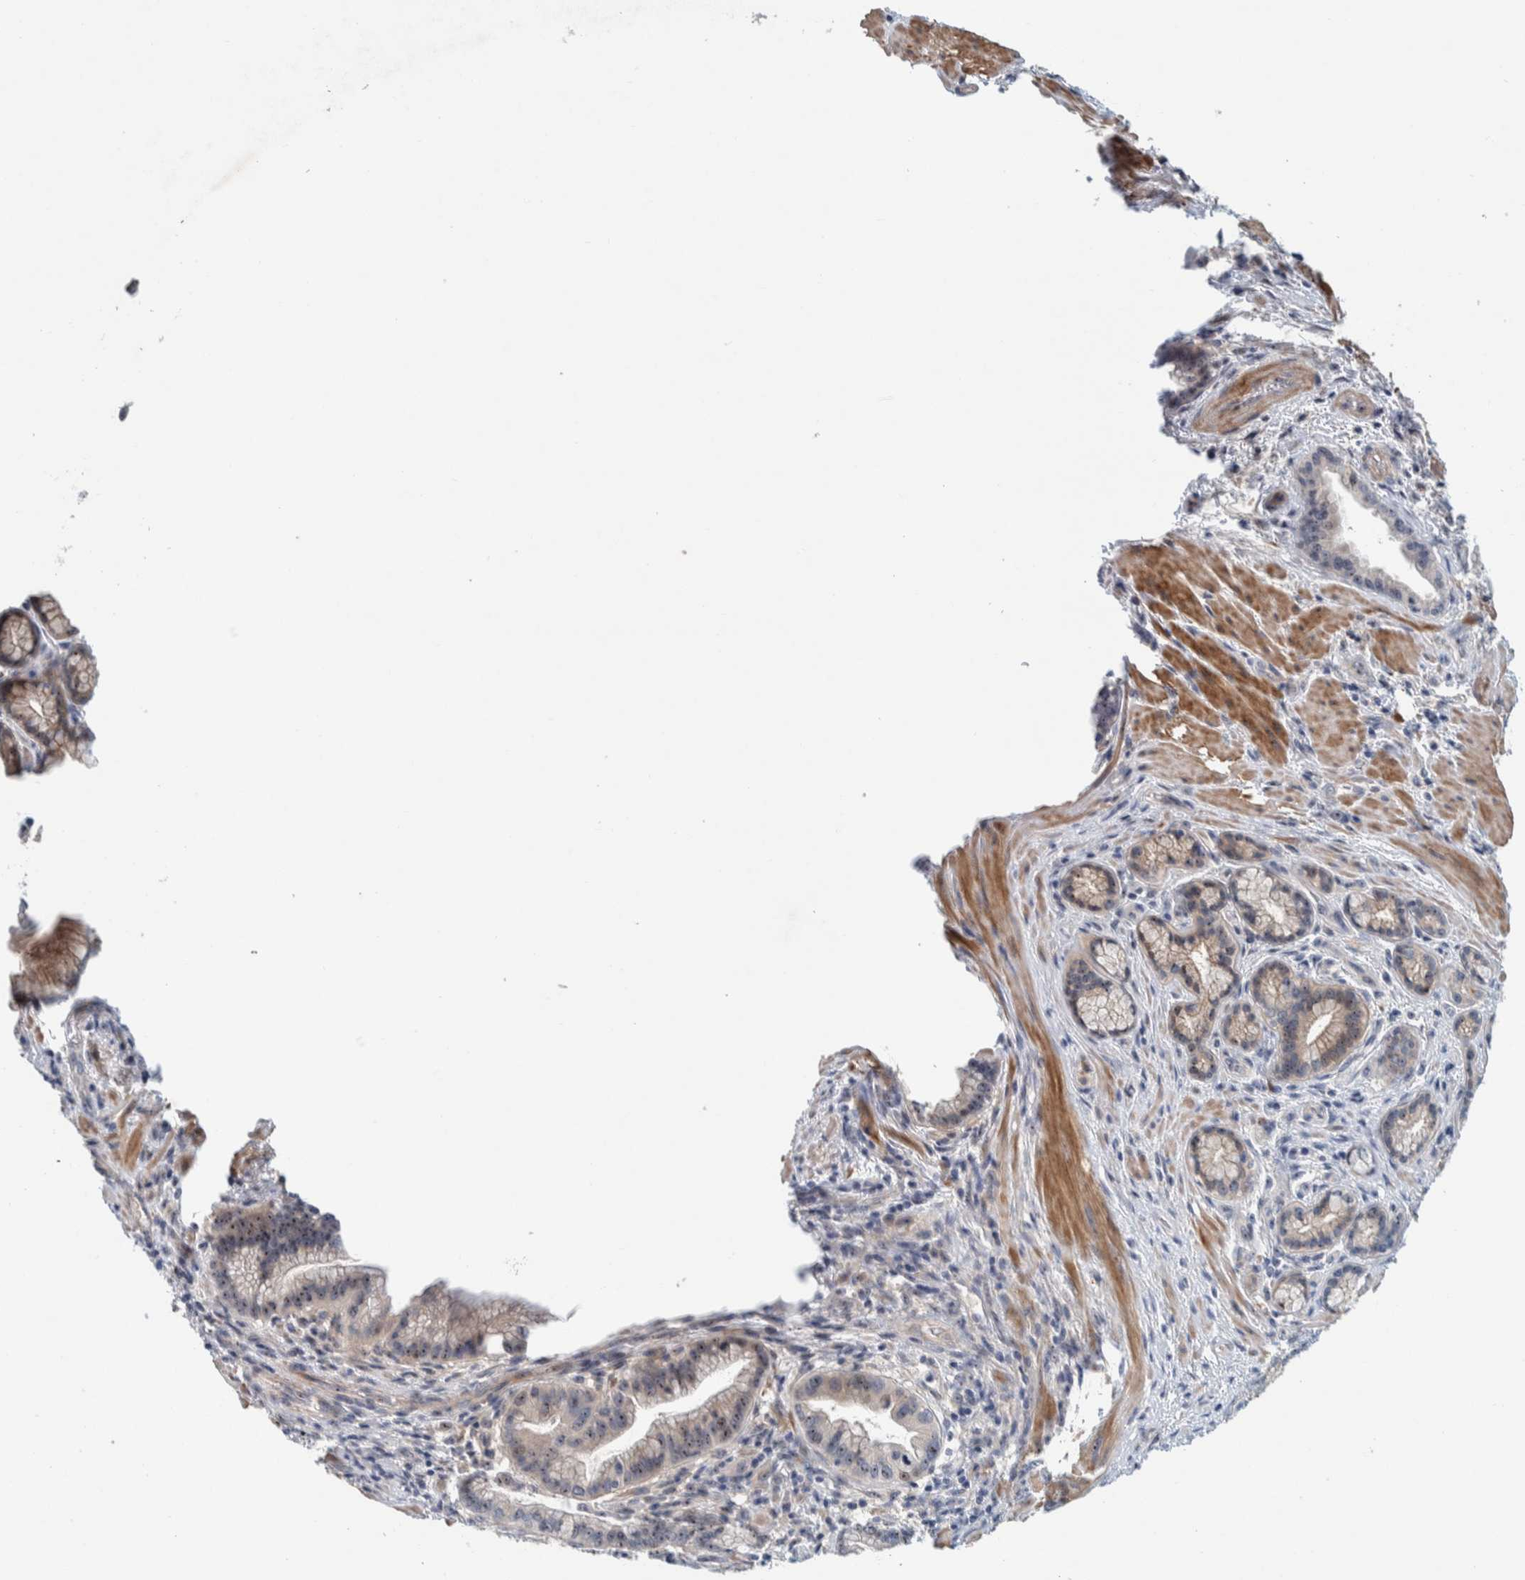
{"staining": {"intensity": "moderate", "quantity": ">75%", "location": "nuclear"}, "tissue": "pancreatic cancer", "cell_type": "Tumor cells", "image_type": "cancer", "snomed": [{"axis": "morphology", "description": "Adenocarcinoma, NOS"}, {"axis": "topography", "description": "Pancreas"}], "caption": "Immunohistochemical staining of pancreatic cancer (adenocarcinoma) displays medium levels of moderate nuclear protein expression in about >75% of tumor cells.", "gene": "NOL11", "patient": {"sex": "female", "age": 64}}